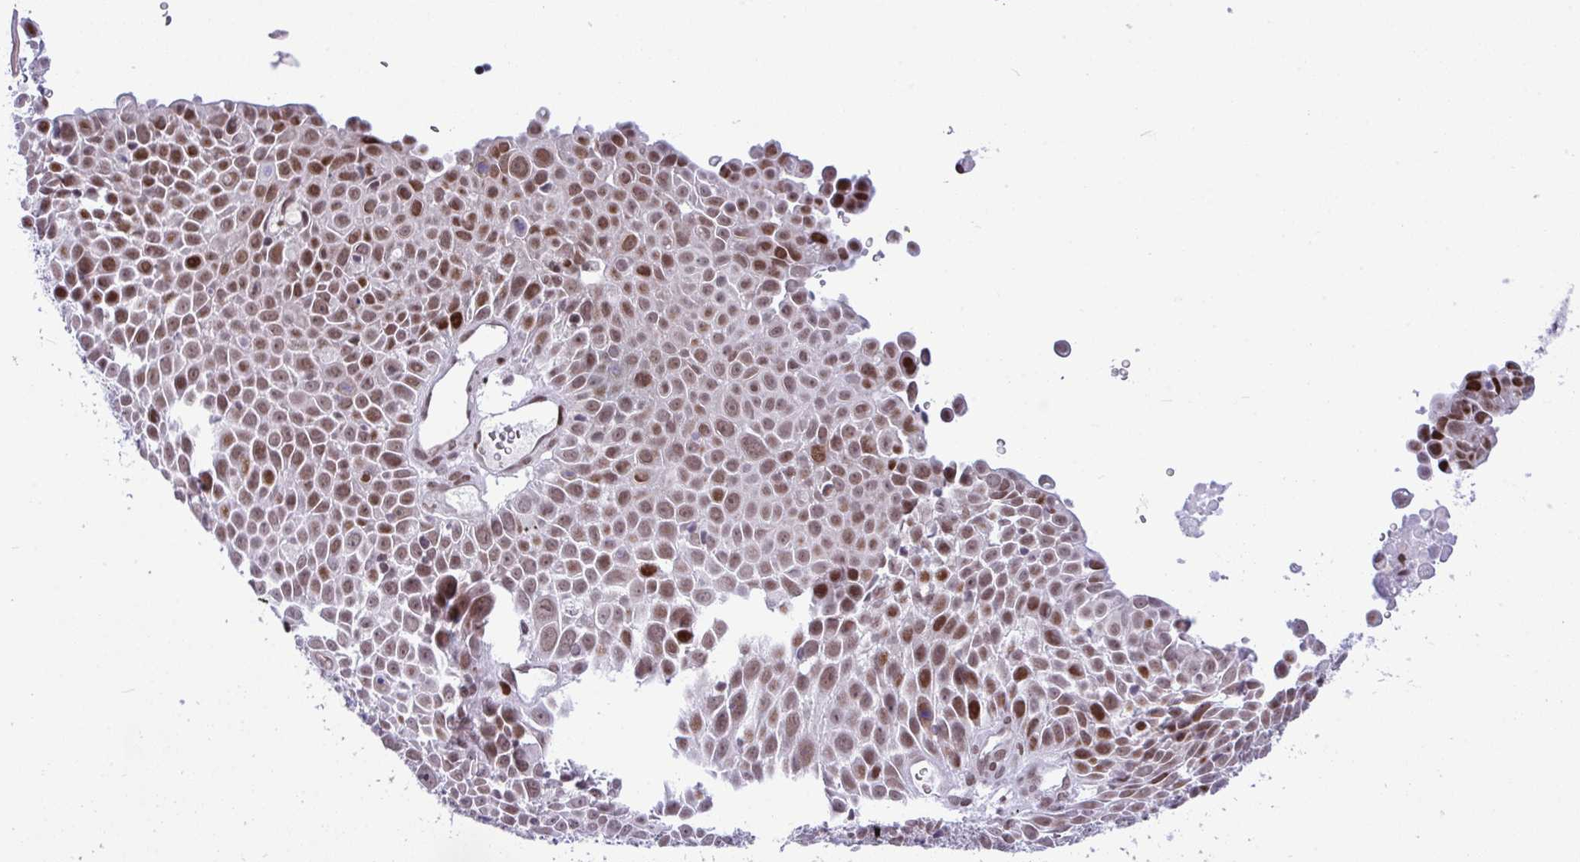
{"staining": {"intensity": "moderate", "quantity": ">75%", "location": "nuclear"}, "tissue": "lung cancer", "cell_type": "Tumor cells", "image_type": "cancer", "snomed": [{"axis": "morphology", "description": "Squamous cell carcinoma, NOS"}, {"axis": "morphology", "description": "Squamous cell carcinoma, metastatic, NOS"}, {"axis": "topography", "description": "Lymph node"}, {"axis": "topography", "description": "Lung"}], "caption": "Protein expression analysis of human lung squamous cell carcinoma reveals moderate nuclear expression in about >75% of tumor cells. (brown staining indicates protein expression, while blue staining denotes nuclei).", "gene": "ZFHX3", "patient": {"sex": "female", "age": 62}}